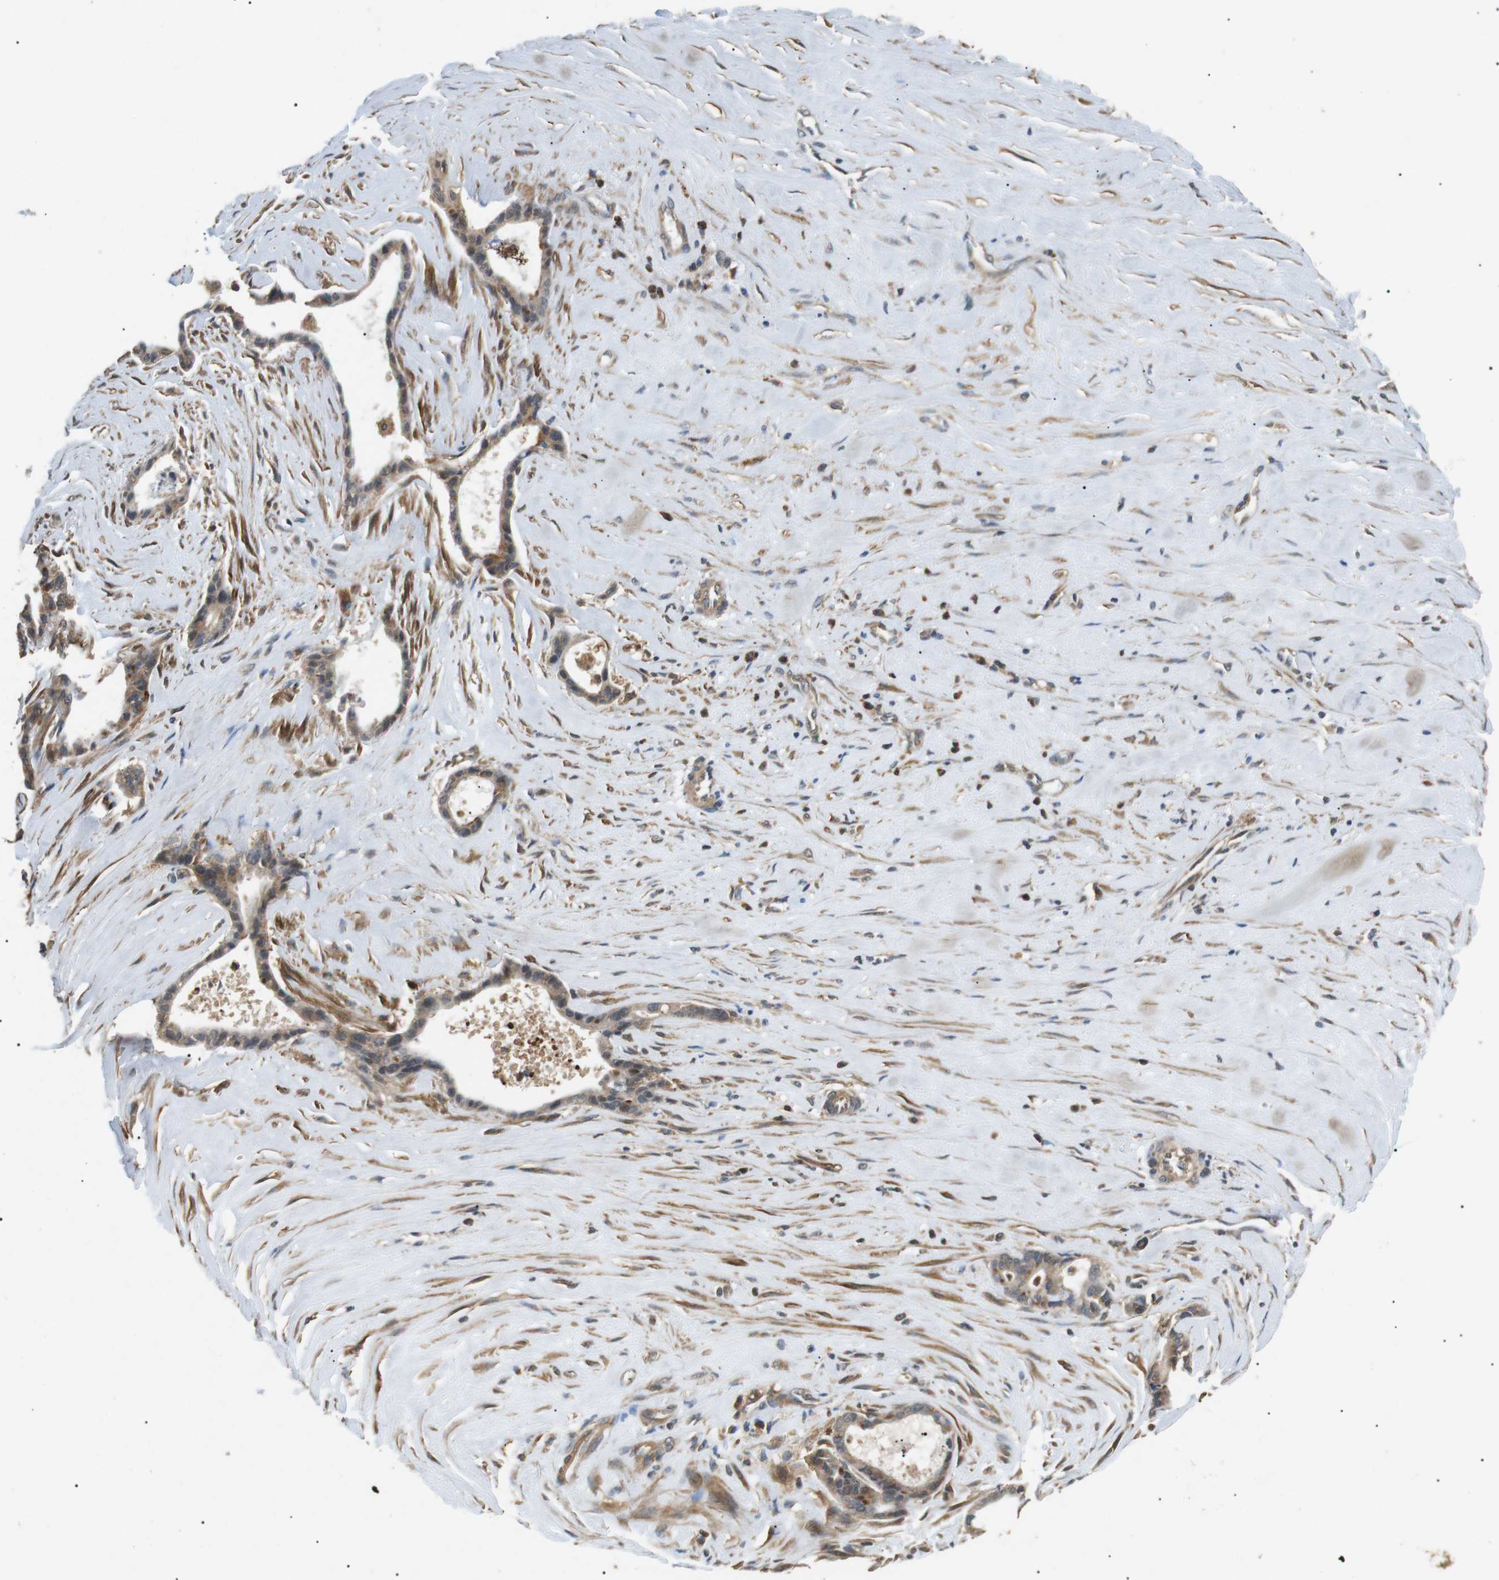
{"staining": {"intensity": "weak", "quantity": ">75%", "location": "cytoplasmic/membranous"}, "tissue": "liver cancer", "cell_type": "Tumor cells", "image_type": "cancer", "snomed": [{"axis": "morphology", "description": "Cholangiocarcinoma"}, {"axis": "topography", "description": "Liver"}], "caption": "Protein expression by immunohistochemistry (IHC) demonstrates weak cytoplasmic/membranous staining in approximately >75% of tumor cells in cholangiocarcinoma (liver).", "gene": "TBC1D15", "patient": {"sex": "female", "age": 55}}